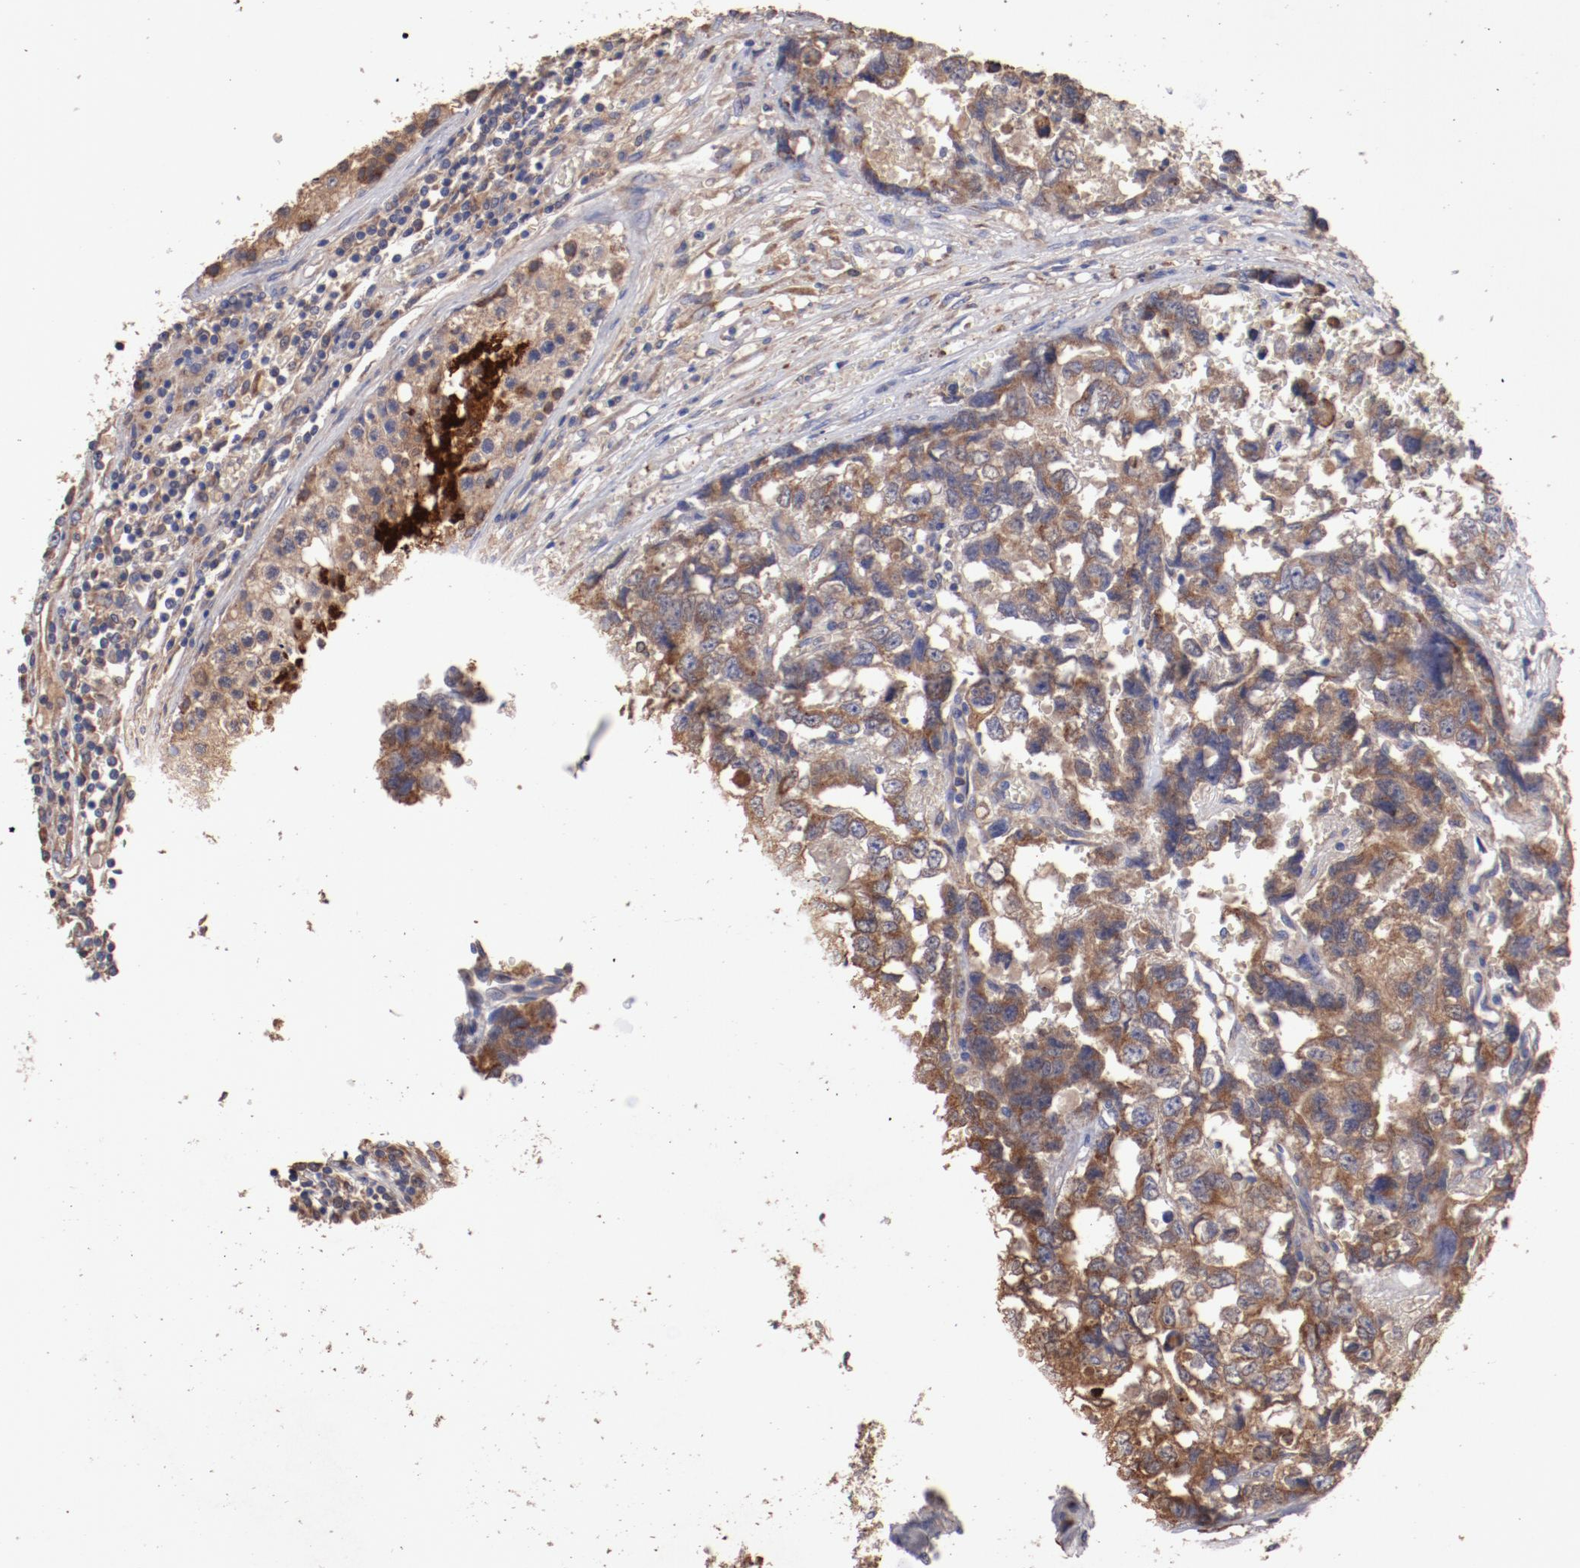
{"staining": {"intensity": "moderate", "quantity": ">75%", "location": "cytoplasmic/membranous"}, "tissue": "testis cancer", "cell_type": "Tumor cells", "image_type": "cancer", "snomed": [{"axis": "morphology", "description": "Carcinoma, Embryonal, NOS"}, {"axis": "topography", "description": "Testis"}], "caption": "Immunohistochemical staining of testis cancer reveals medium levels of moderate cytoplasmic/membranous expression in about >75% of tumor cells. The protein of interest is shown in brown color, while the nuclei are stained blue.", "gene": "NFKBIE", "patient": {"sex": "male", "age": 31}}